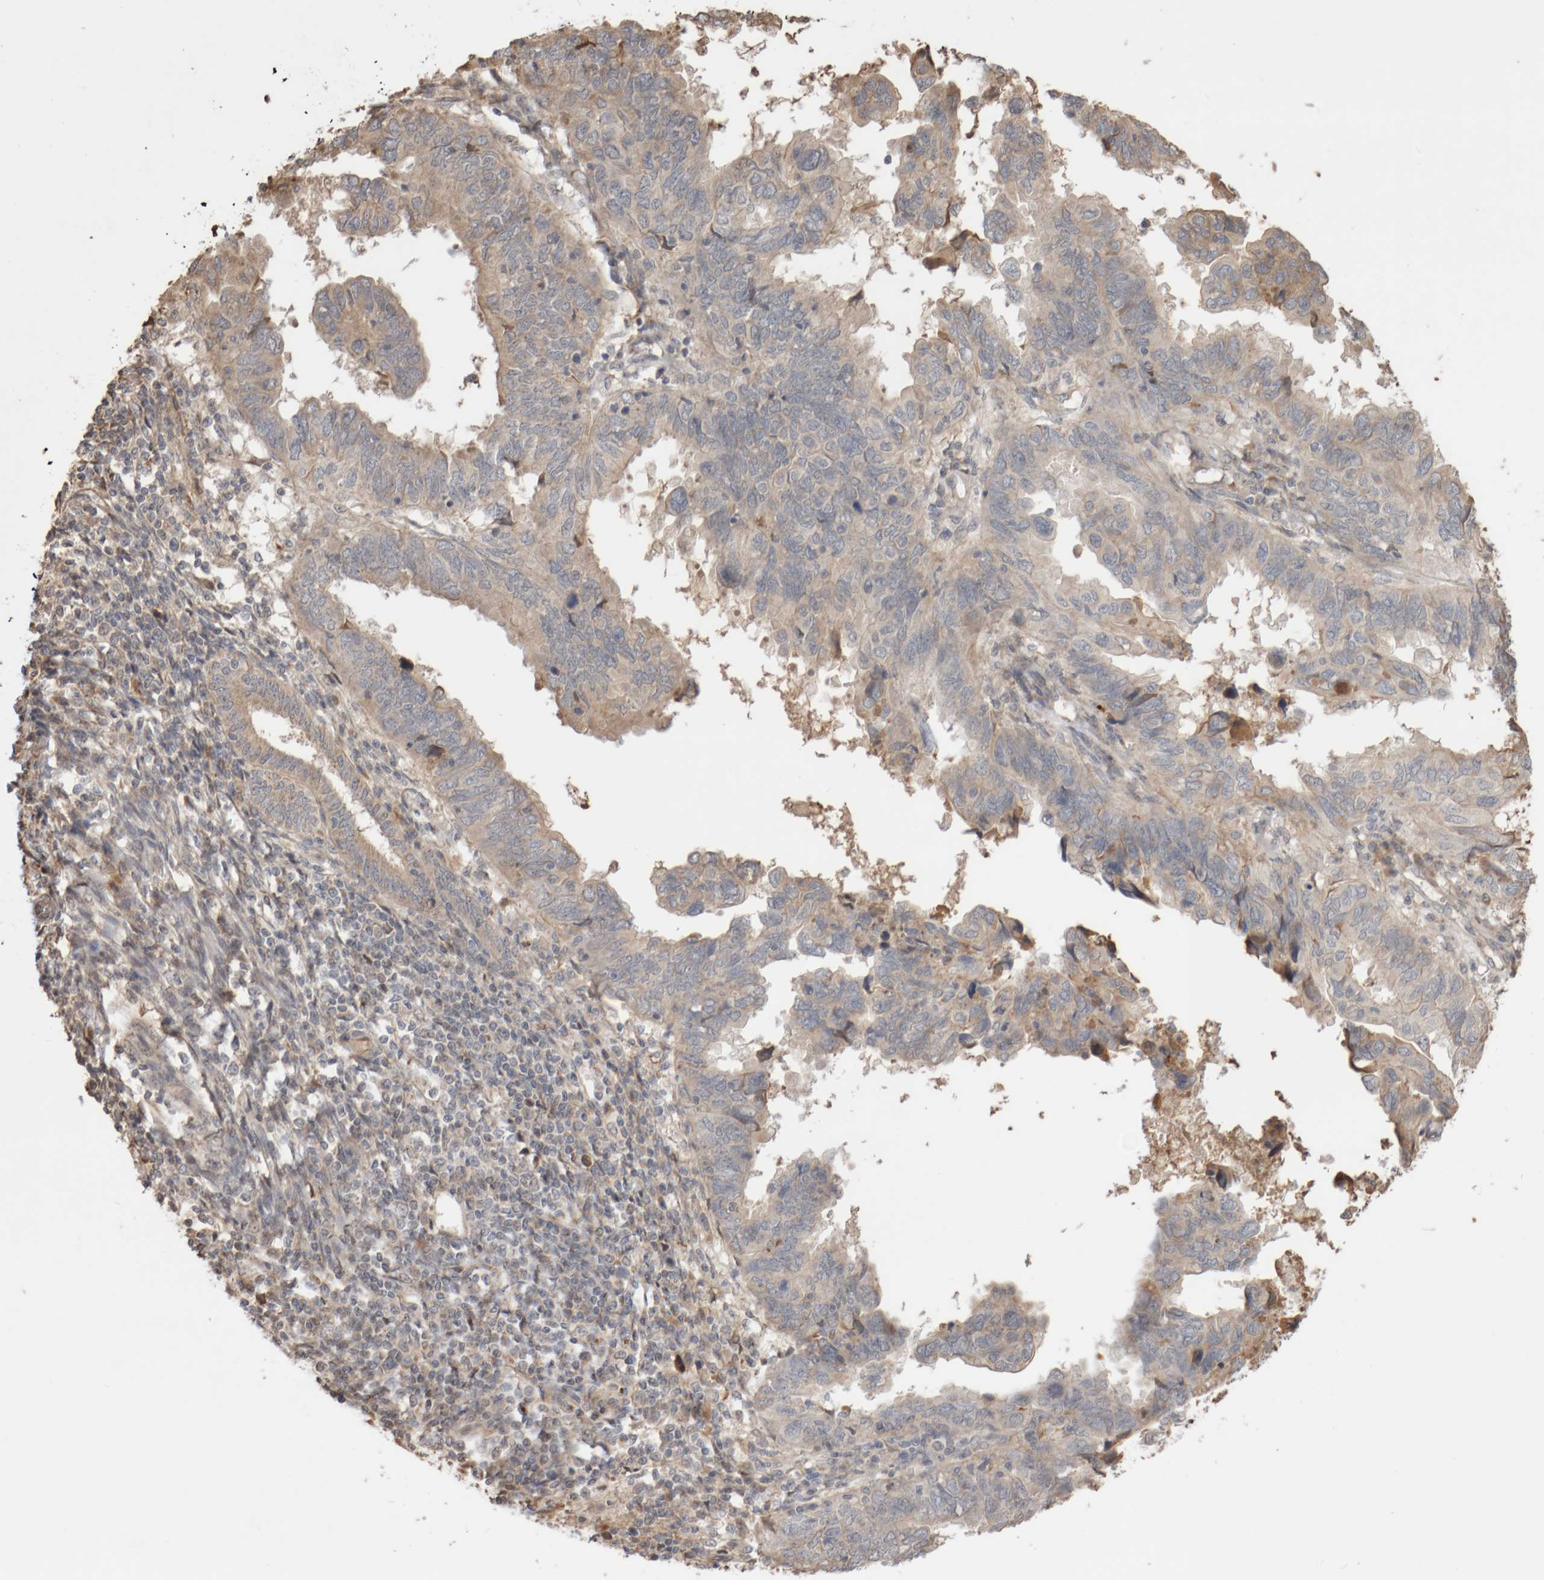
{"staining": {"intensity": "weak", "quantity": "<25%", "location": "cytoplasmic/membranous"}, "tissue": "endometrial cancer", "cell_type": "Tumor cells", "image_type": "cancer", "snomed": [{"axis": "morphology", "description": "Adenocarcinoma, NOS"}, {"axis": "topography", "description": "Uterus"}], "caption": "DAB (3,3'-diaminobenzidine) immunohistochemical staining of human adenocarcinoma (endometrial) displays no significant positivity in tumor cells.", "gene": "DPH7", "patient": {"sex": "female", "age": 77}}